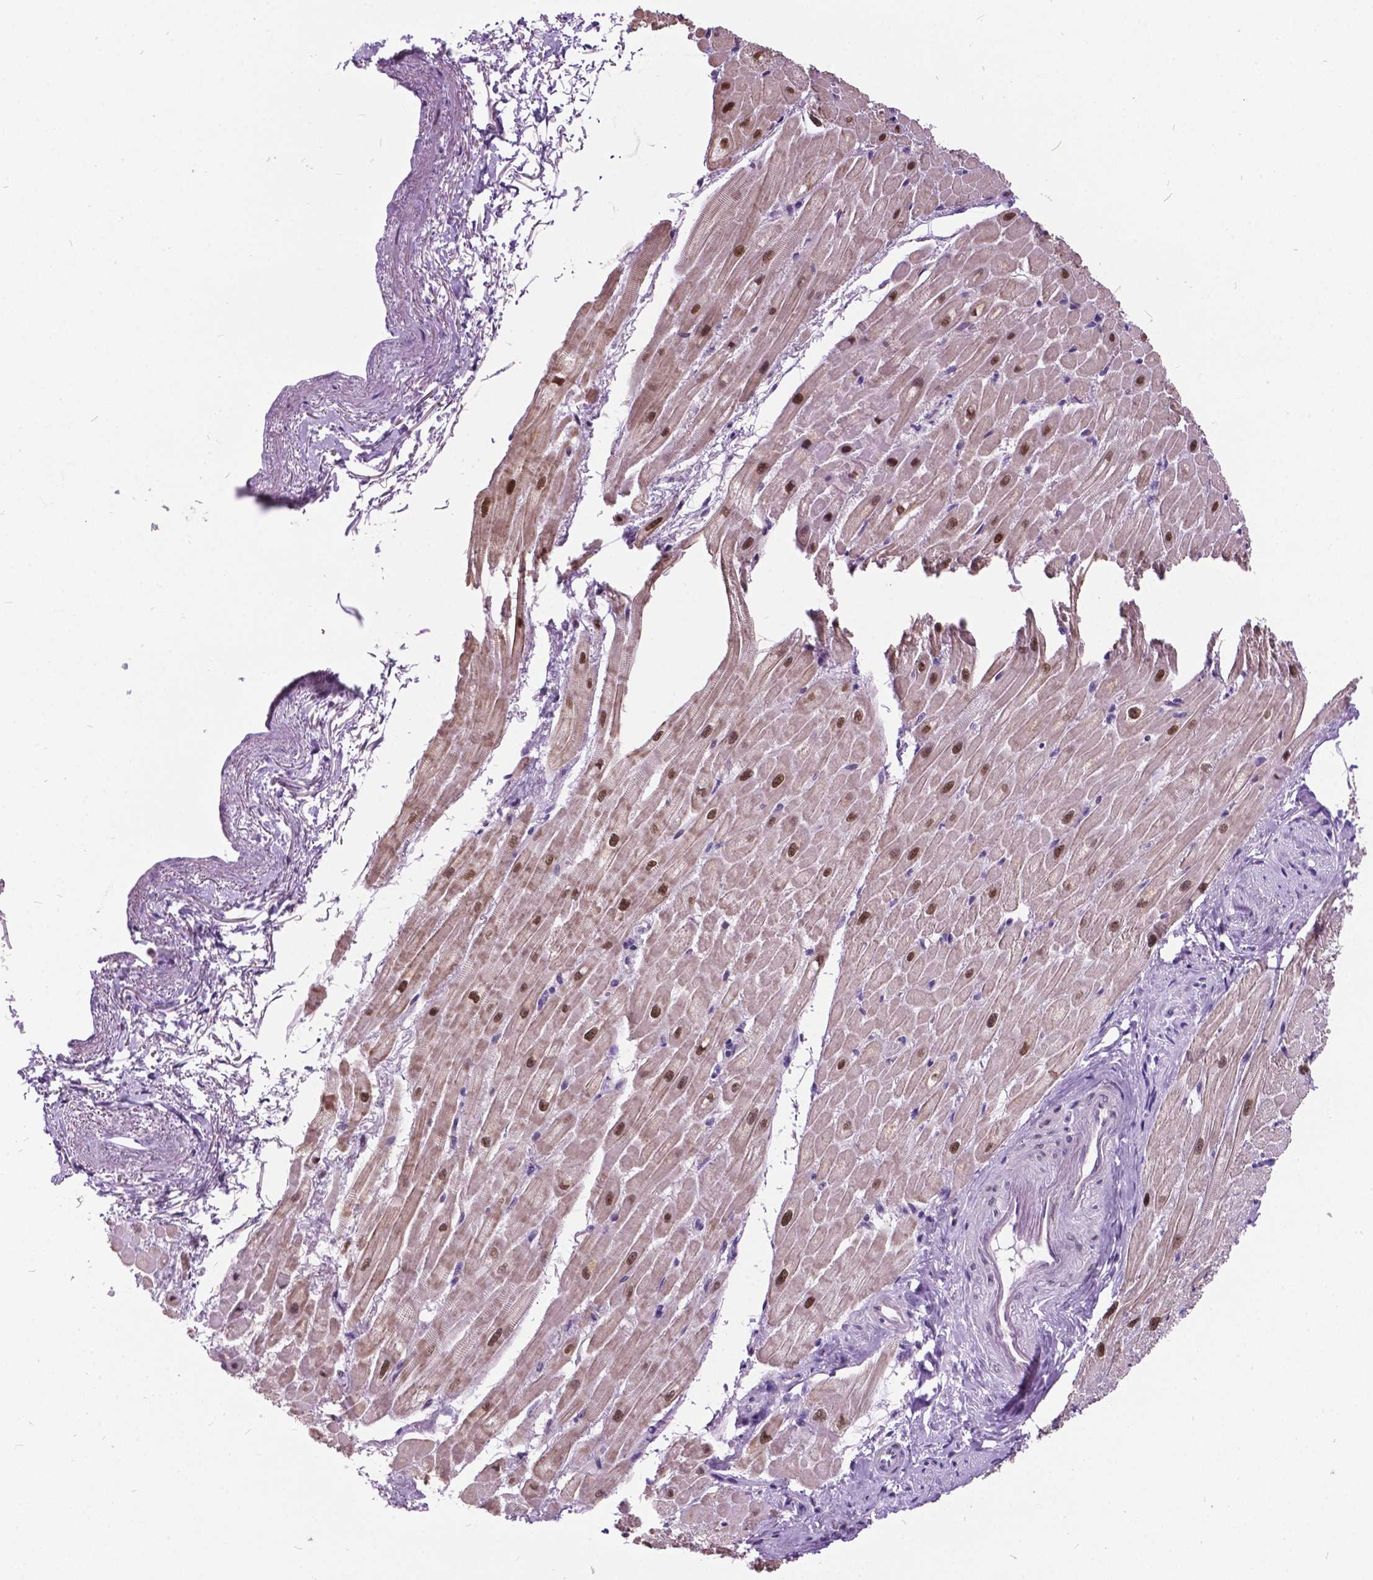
{"staining": {"intensity": "moderate", "quantity": "25%-75%", "location": "cytoplasmic/membranous,nuclear"}, "tissue": "heart muscle", "cell_type": "Cardiomyocytes", "image_type": "normal", "snomed": [{"axis": "morphology", "description": "Normal tissue, NOS"}, {"axis": "topography", "description": "Heart"}], "caption": "IHC of normal human heart muscle shows medium levels of moderate cytoplasmic/membranous,nuclear staining in about 25%-75% of cardiomyocytes.", "gene": "DPF3", "patient": {"sex": "male", "age": 62}}